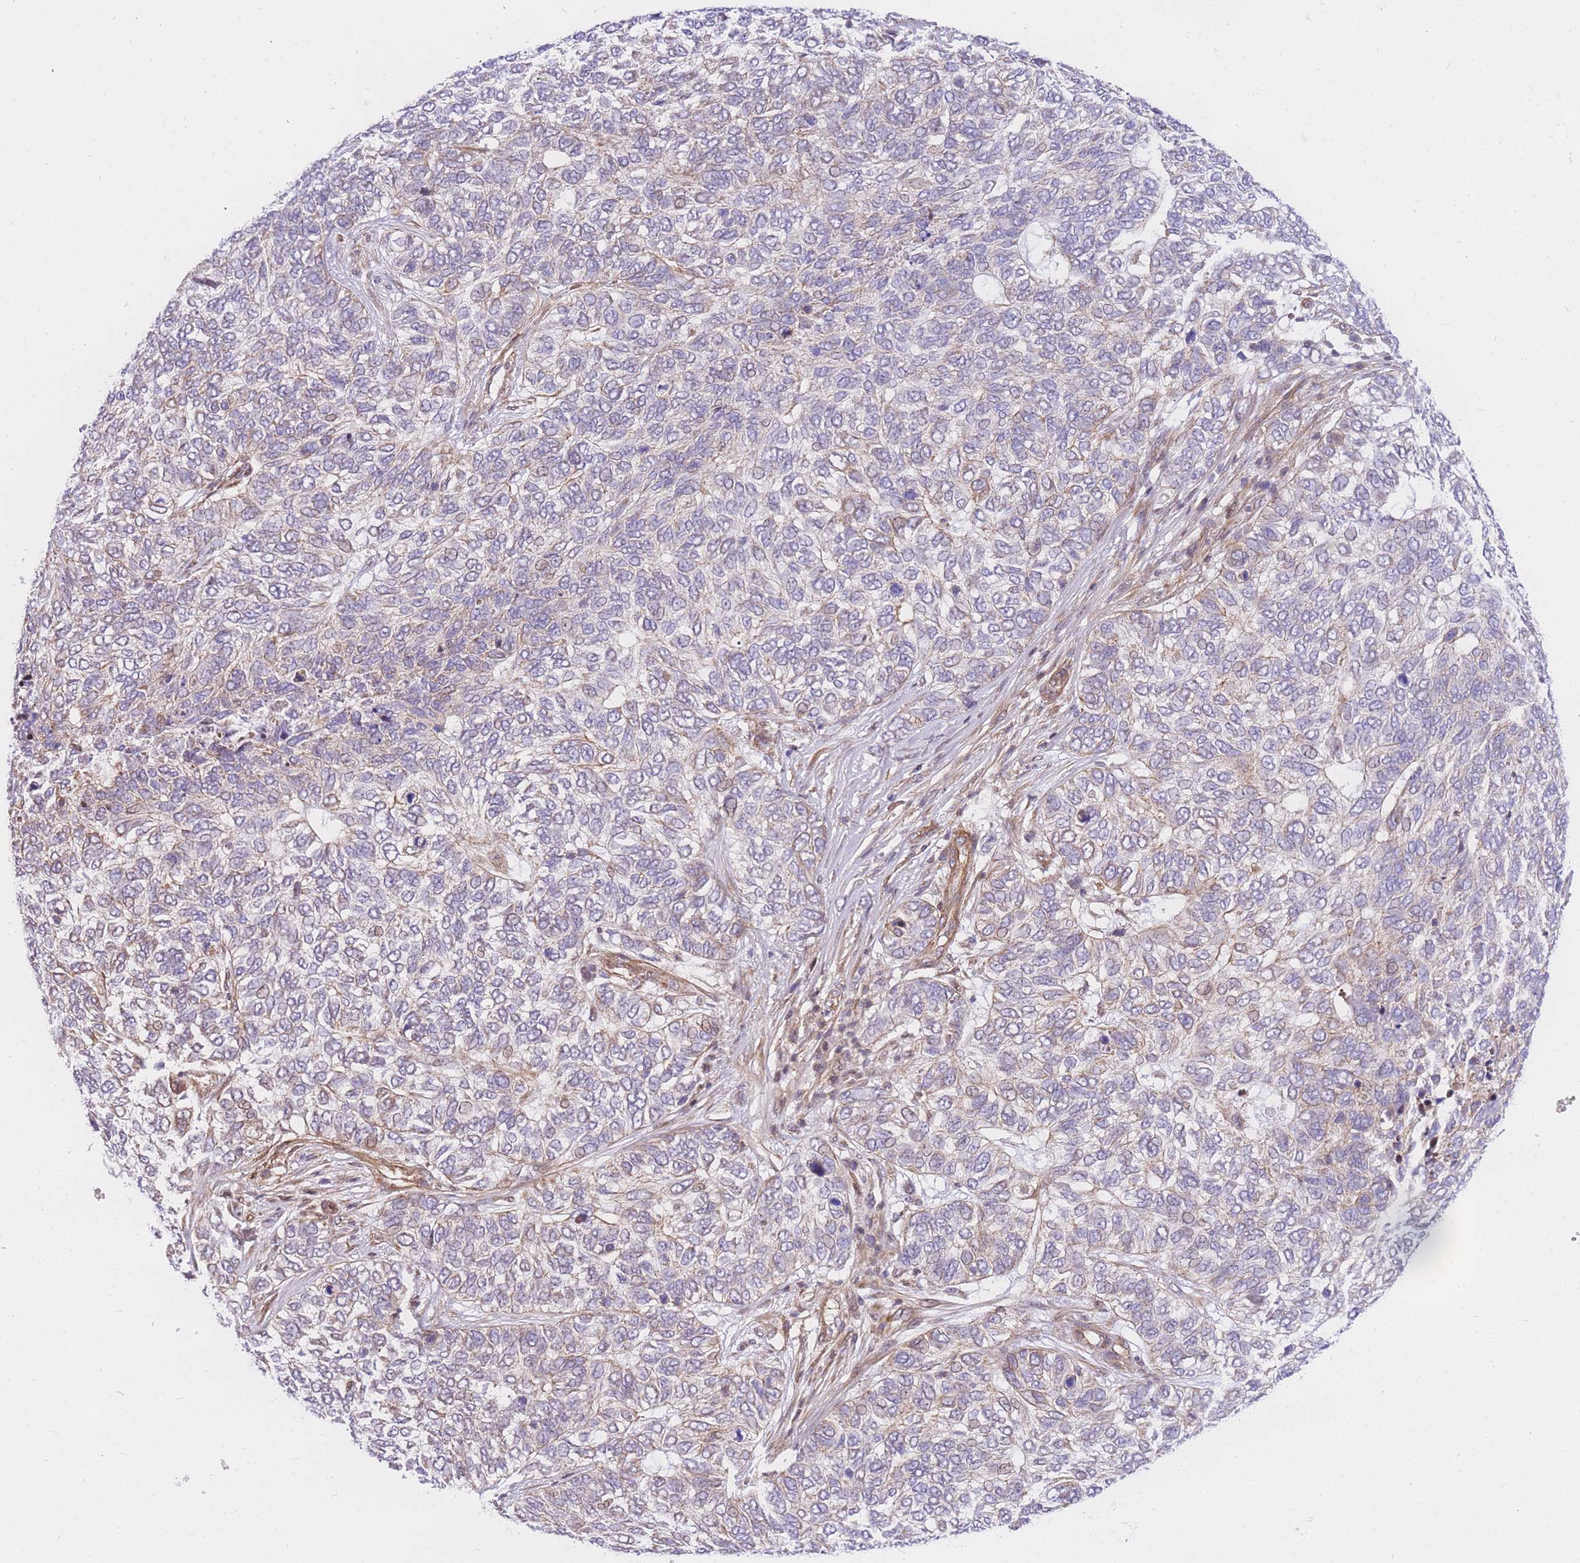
{"staining": {"intensity": "weak", "quantity": "<25%", "location": "cytoplasmic/membranous"}, "tissue": "skin cancer", "cell_type": "Tumor cells", "image_type": "cancer", "snomed": [{"axis": "morphology", "description": "Basal cell carcinoma"}, {"axis": "topography", "description": "Skin"}], "caption": "Immunohistochemistry (IHC) micrograph of skin basal cell carcinoma stained for a protein (brown), which demonstrates no positivity in tumor cells.", "gene": "S100PBP", "patient": {"sex": "female", "age": 65}}